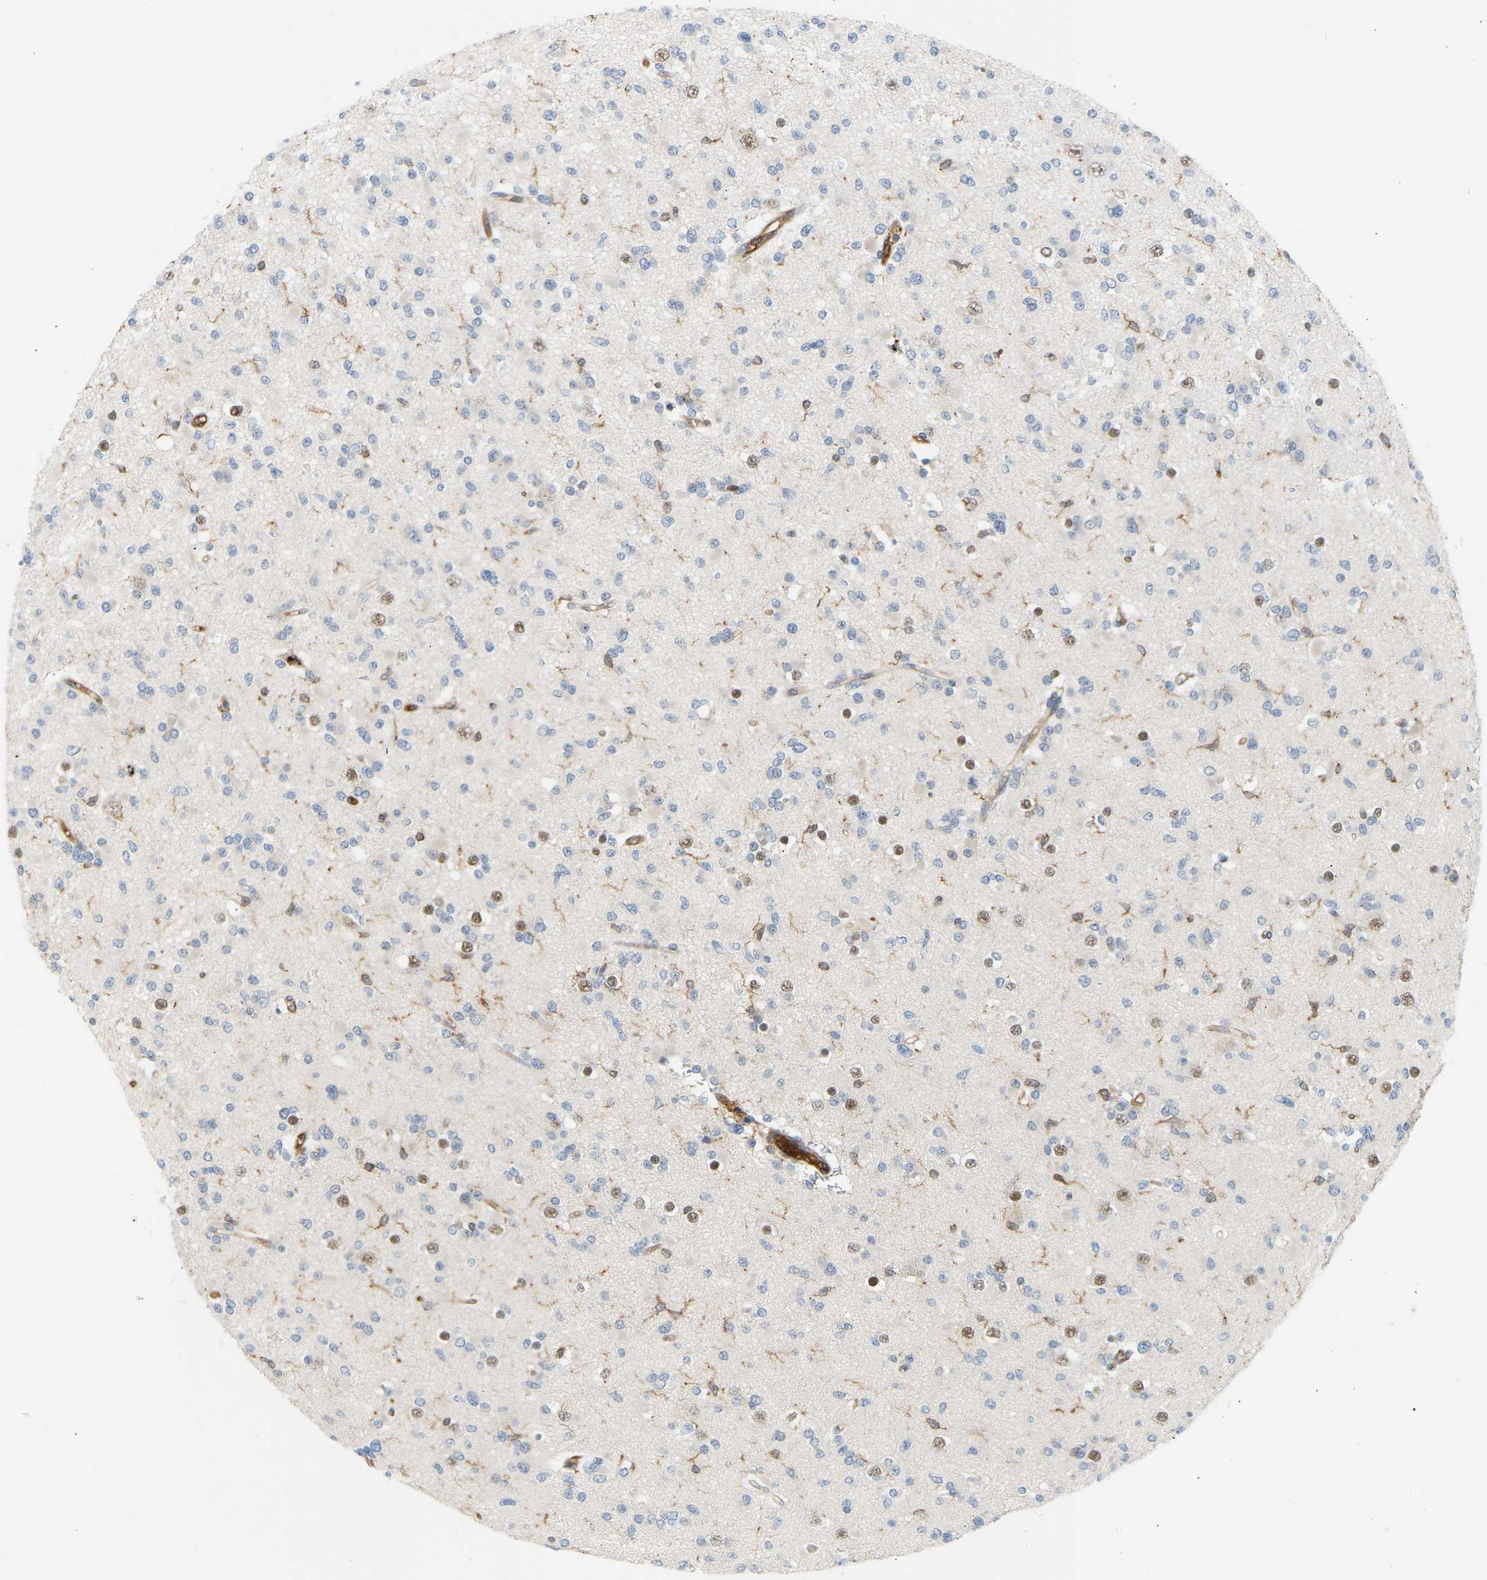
{"staining": {"intensity": "negative", "quantity": "none", "location": "none"}, "tissue": "glioma", "cell_type": "Tumor cells", "image_type": "cancer", "snomed": [{"axis": "morphology", "description": "Glioma, malignant, Low grade"}, {"axis": "topography", "description": "Brain"}], "caption": "IHC of glioma exhibits no staining in tumor cells. Brightfield microscopy of immunohistochemistry (IHC) stained with DAB (3,3'-diaminobenzidine) (brown) and hematoxylin (blue), captured at high magnification.", "gene": "PLCG2", "patient": {"sex": "female", "age": 22}}